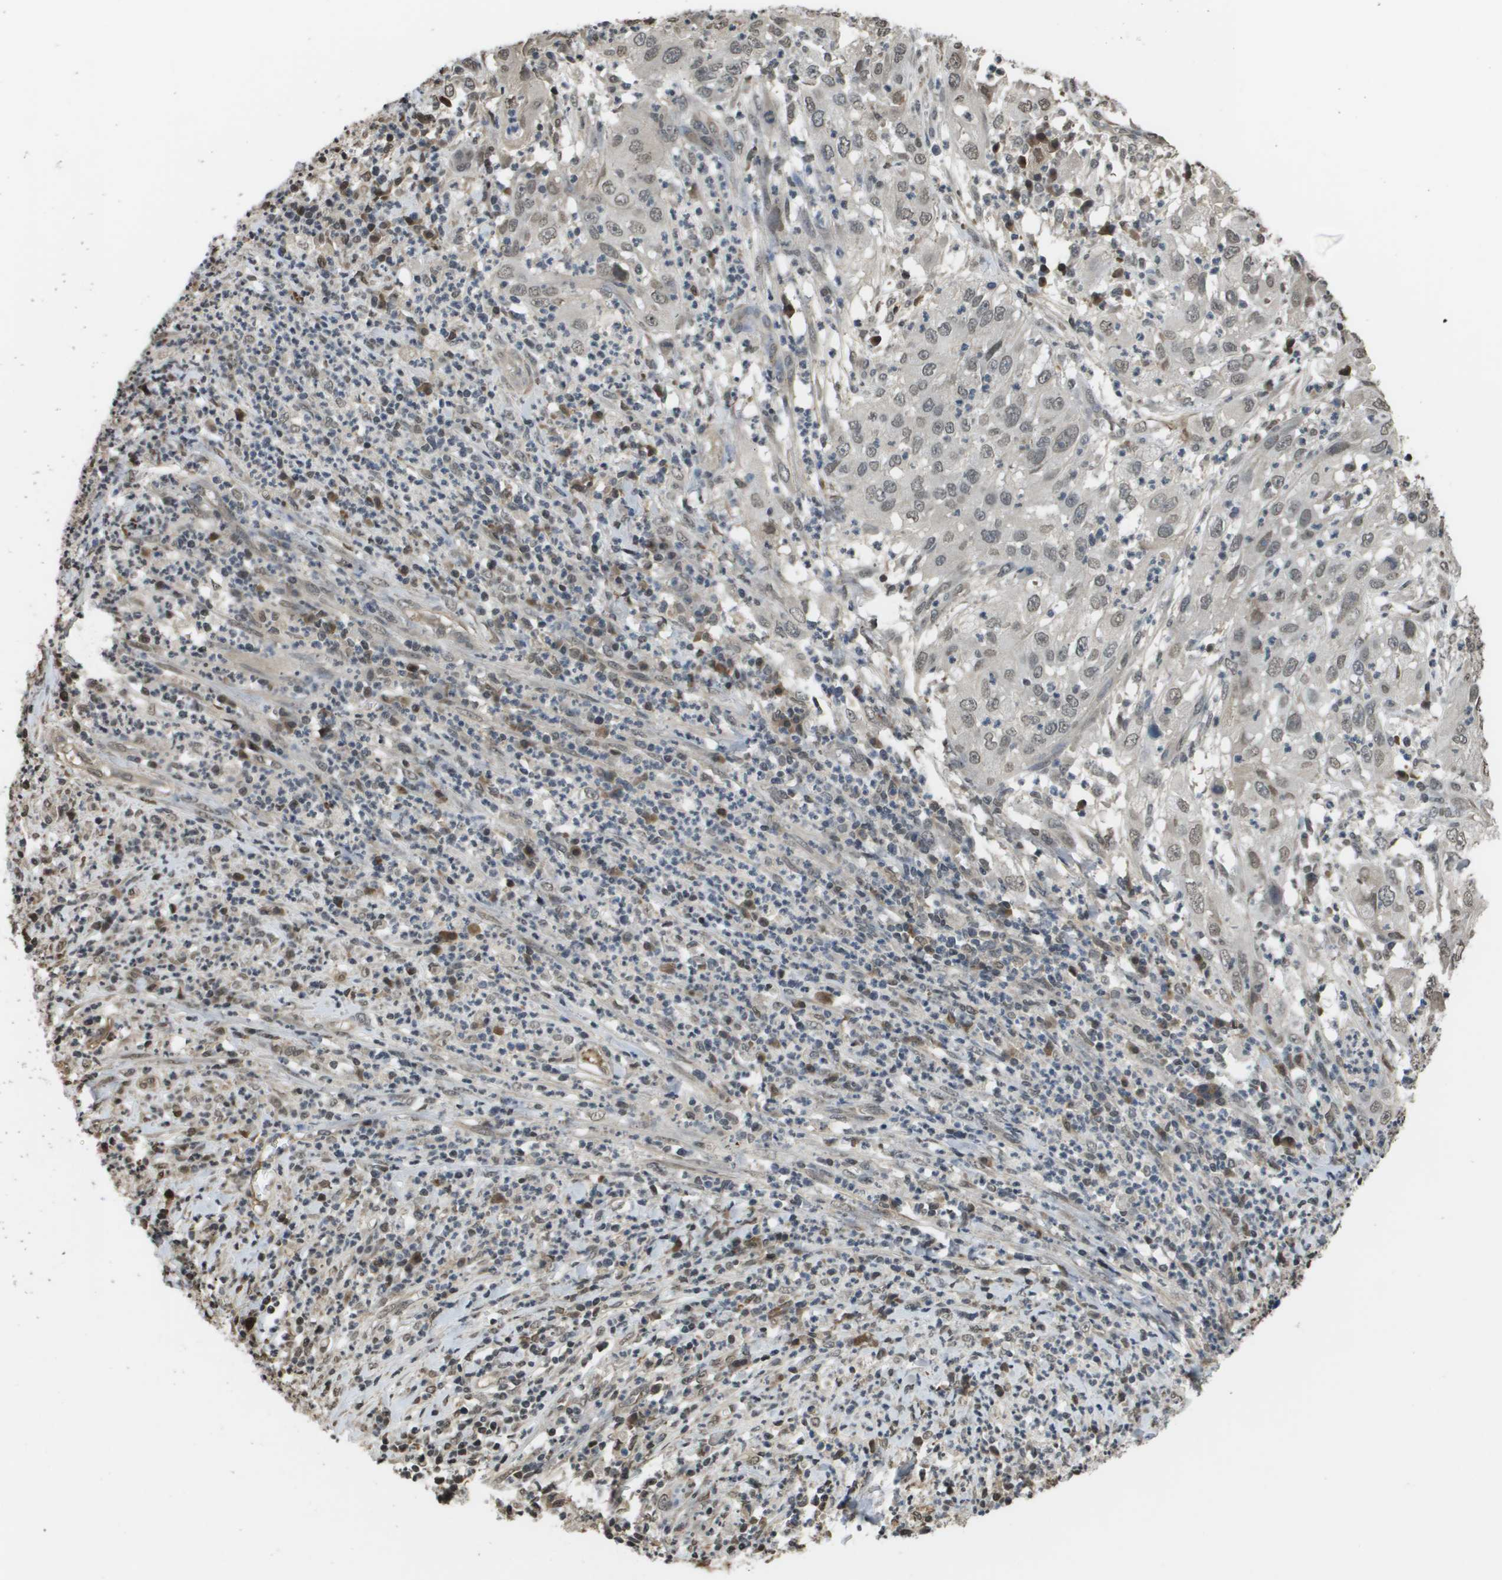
{"staining": {"intensity": "weak", "quantity": ">75%", "location": "nuclear"}, "tissue": "cervical cancer", "cell_type": "Tumor cells", "image_type": "cancer", "snomed": [{"axis": "morphology", "description": "Squamous cell carcinoma, NOS"}, {"axis": "topography", "description": "Cervix"}], "caption": "DAB immunohistochemical staining of cervical squamous cell carcinoma reveals weak nuclear protein staining in approximately >75% of tumor cells.", "gene": "NDRG2", "patient": {"sex": "female", "age": 32}}